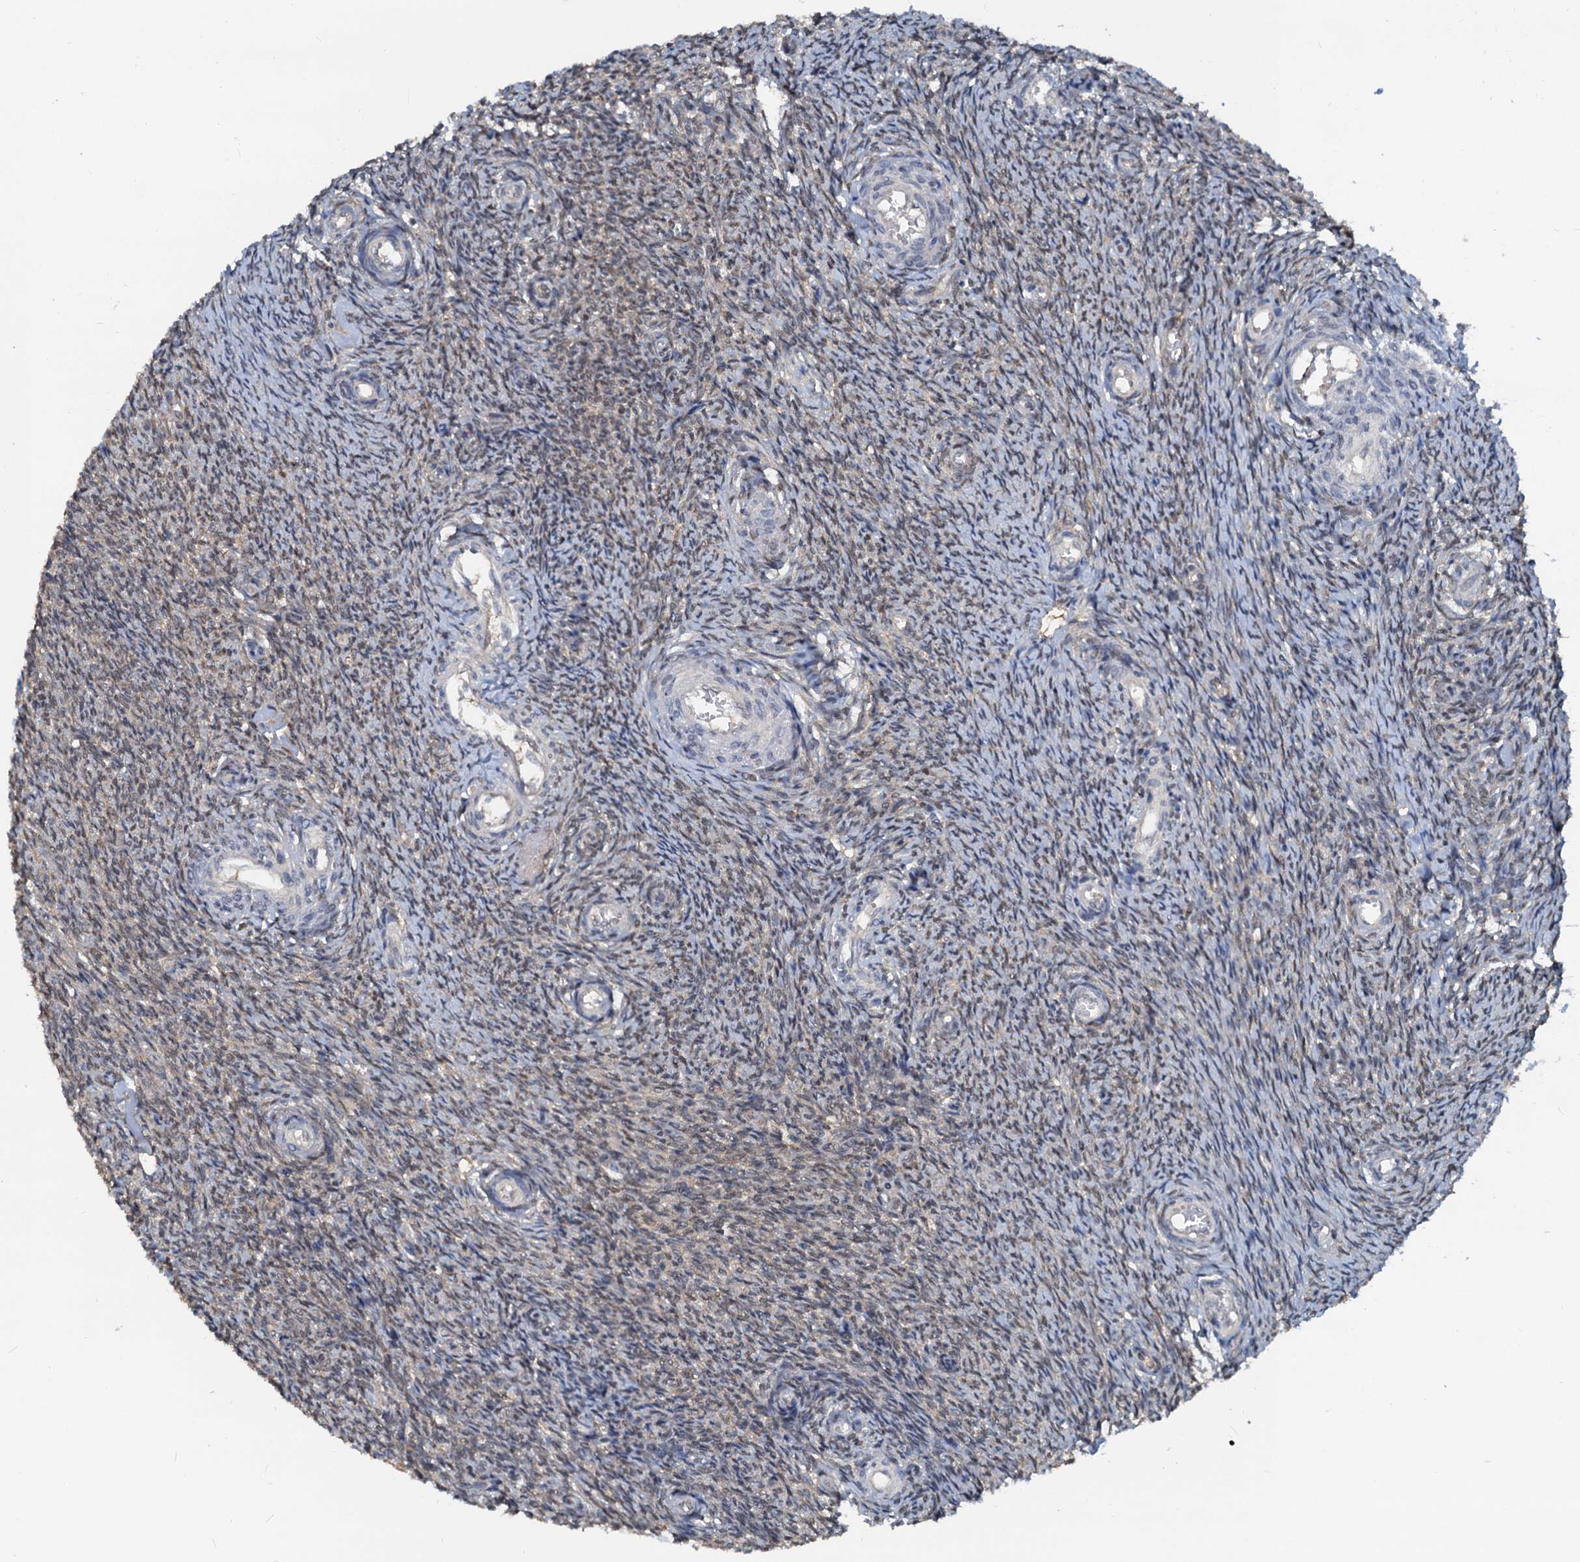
{"staining": {"intensity": "weak", "quantity": "25%-75%", "location": "cytoplasmic/membranous,nuclear"}, "tissue": "ovary", "cell_type": "Ovarian stroma cells", "image_type": "normal", "snomed": [{"axis": "morphology", "description": "Normal tissue, NOS"}, {"axis": "topography", "description": "Ovary"}], "caption": "The immunohistochemical stain labels weak cytoplasmic/membranous,nuclear staining in ovarian stroma cells of benign ovary. (Stains: DAB (3,3'-diaminobenzidine) in brown, nuclei in blue, Microscopy: brightfield microscopy at high magnification).", "gene": "PTGES3", "patient": {"sex": "female", "age": 44}}